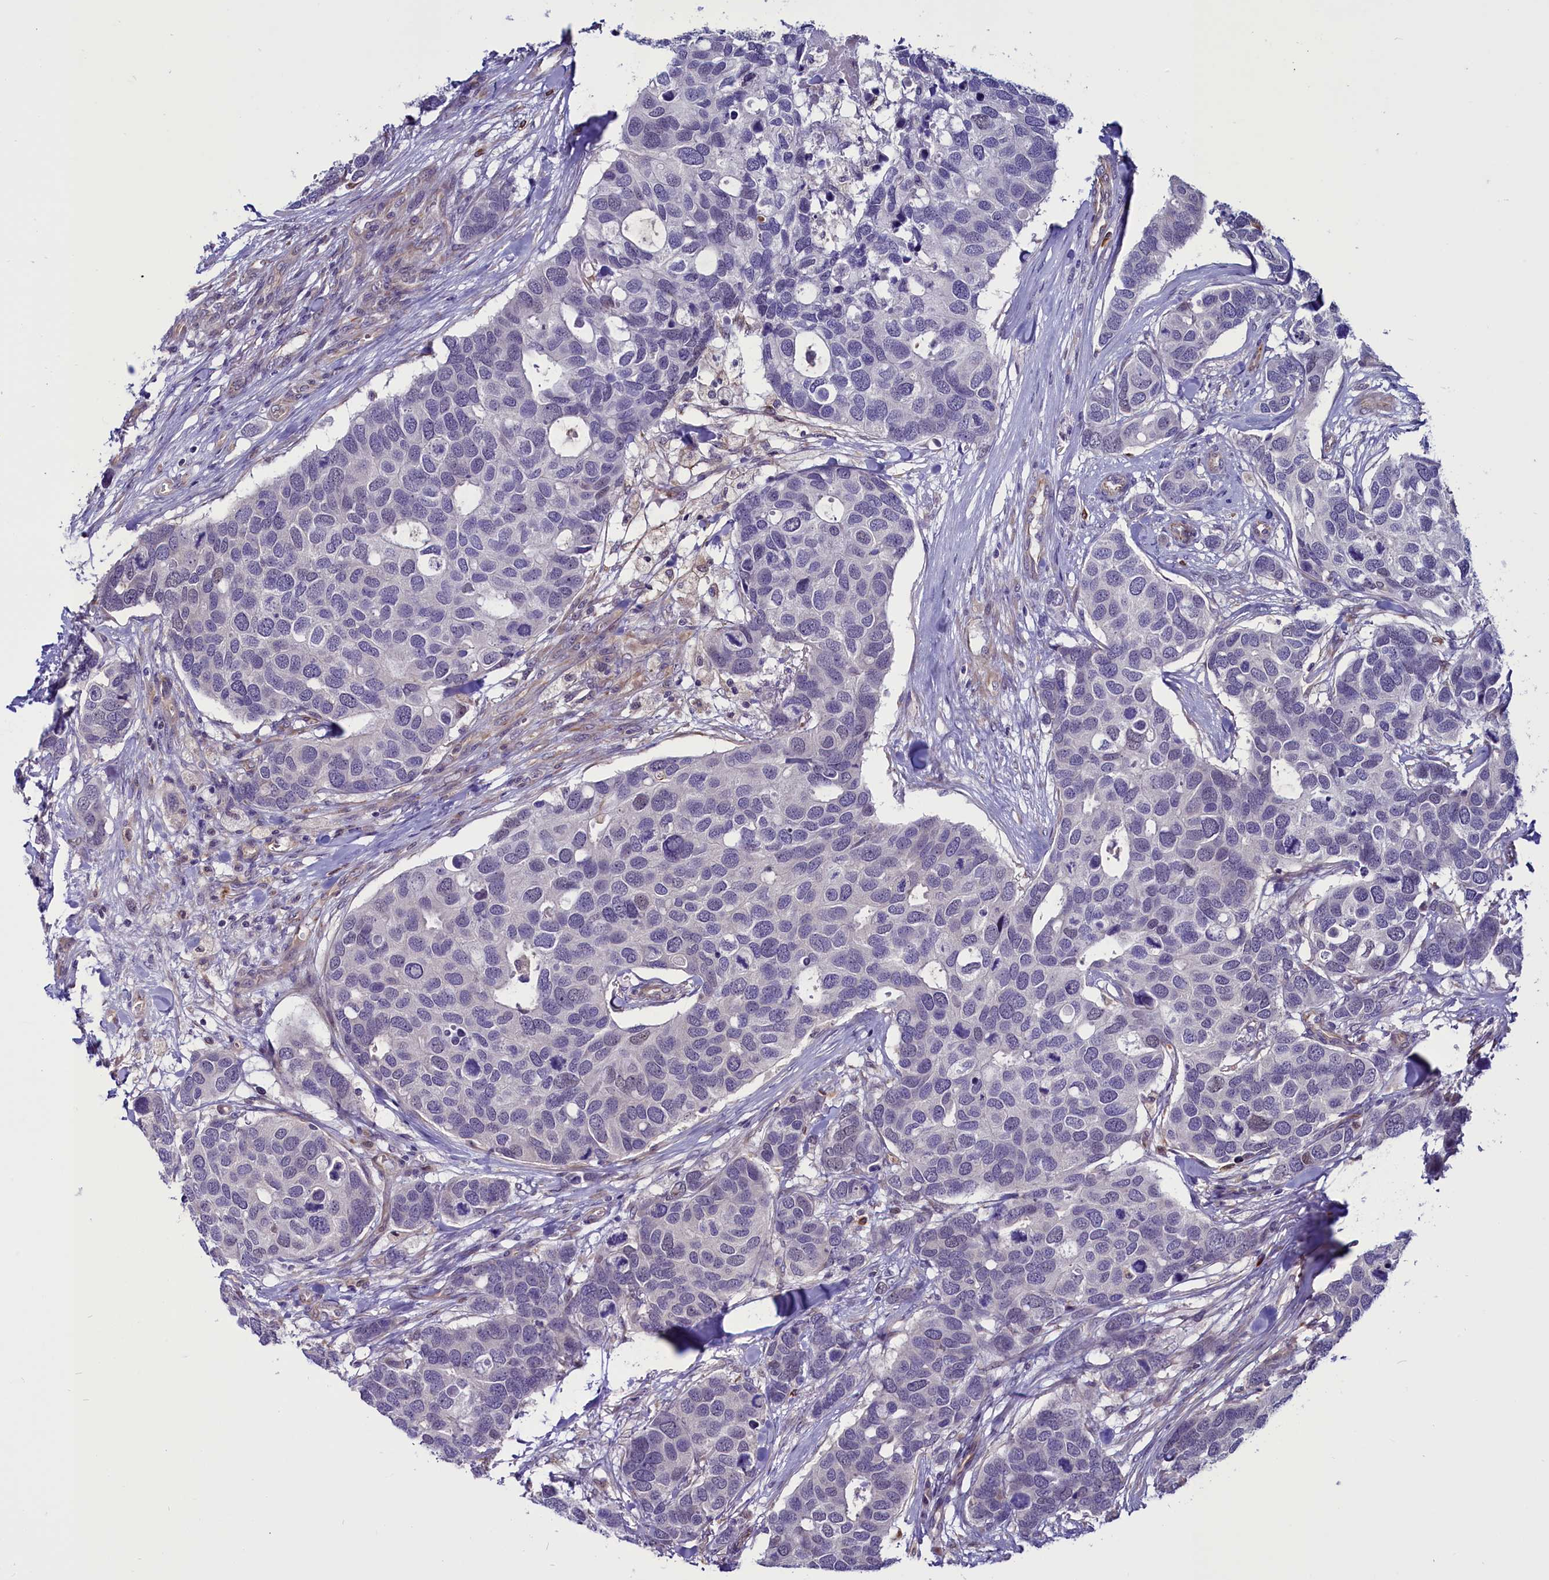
{"staining": {"intensity": "negative", "quantity": "none", "location": "none"}, "tissue": "breast cancer", "cell_type": "Tumor cells", "image_type": "cancer", "snomed": [{"axis": "morphology", "description": "Duct carcinoma"}, {"axis": "topography", "description": "Breast"}], "caption": "An immunohistochemistry (IHC) micrograph of breast cancer (infiltrating ductal carcinoma) is shown. There is no staining in tumor cells of breast cancer (infiltrating ductal carcinoma).", "gene": "PDILT", "patient": {"sex": "female", "age": 83}}